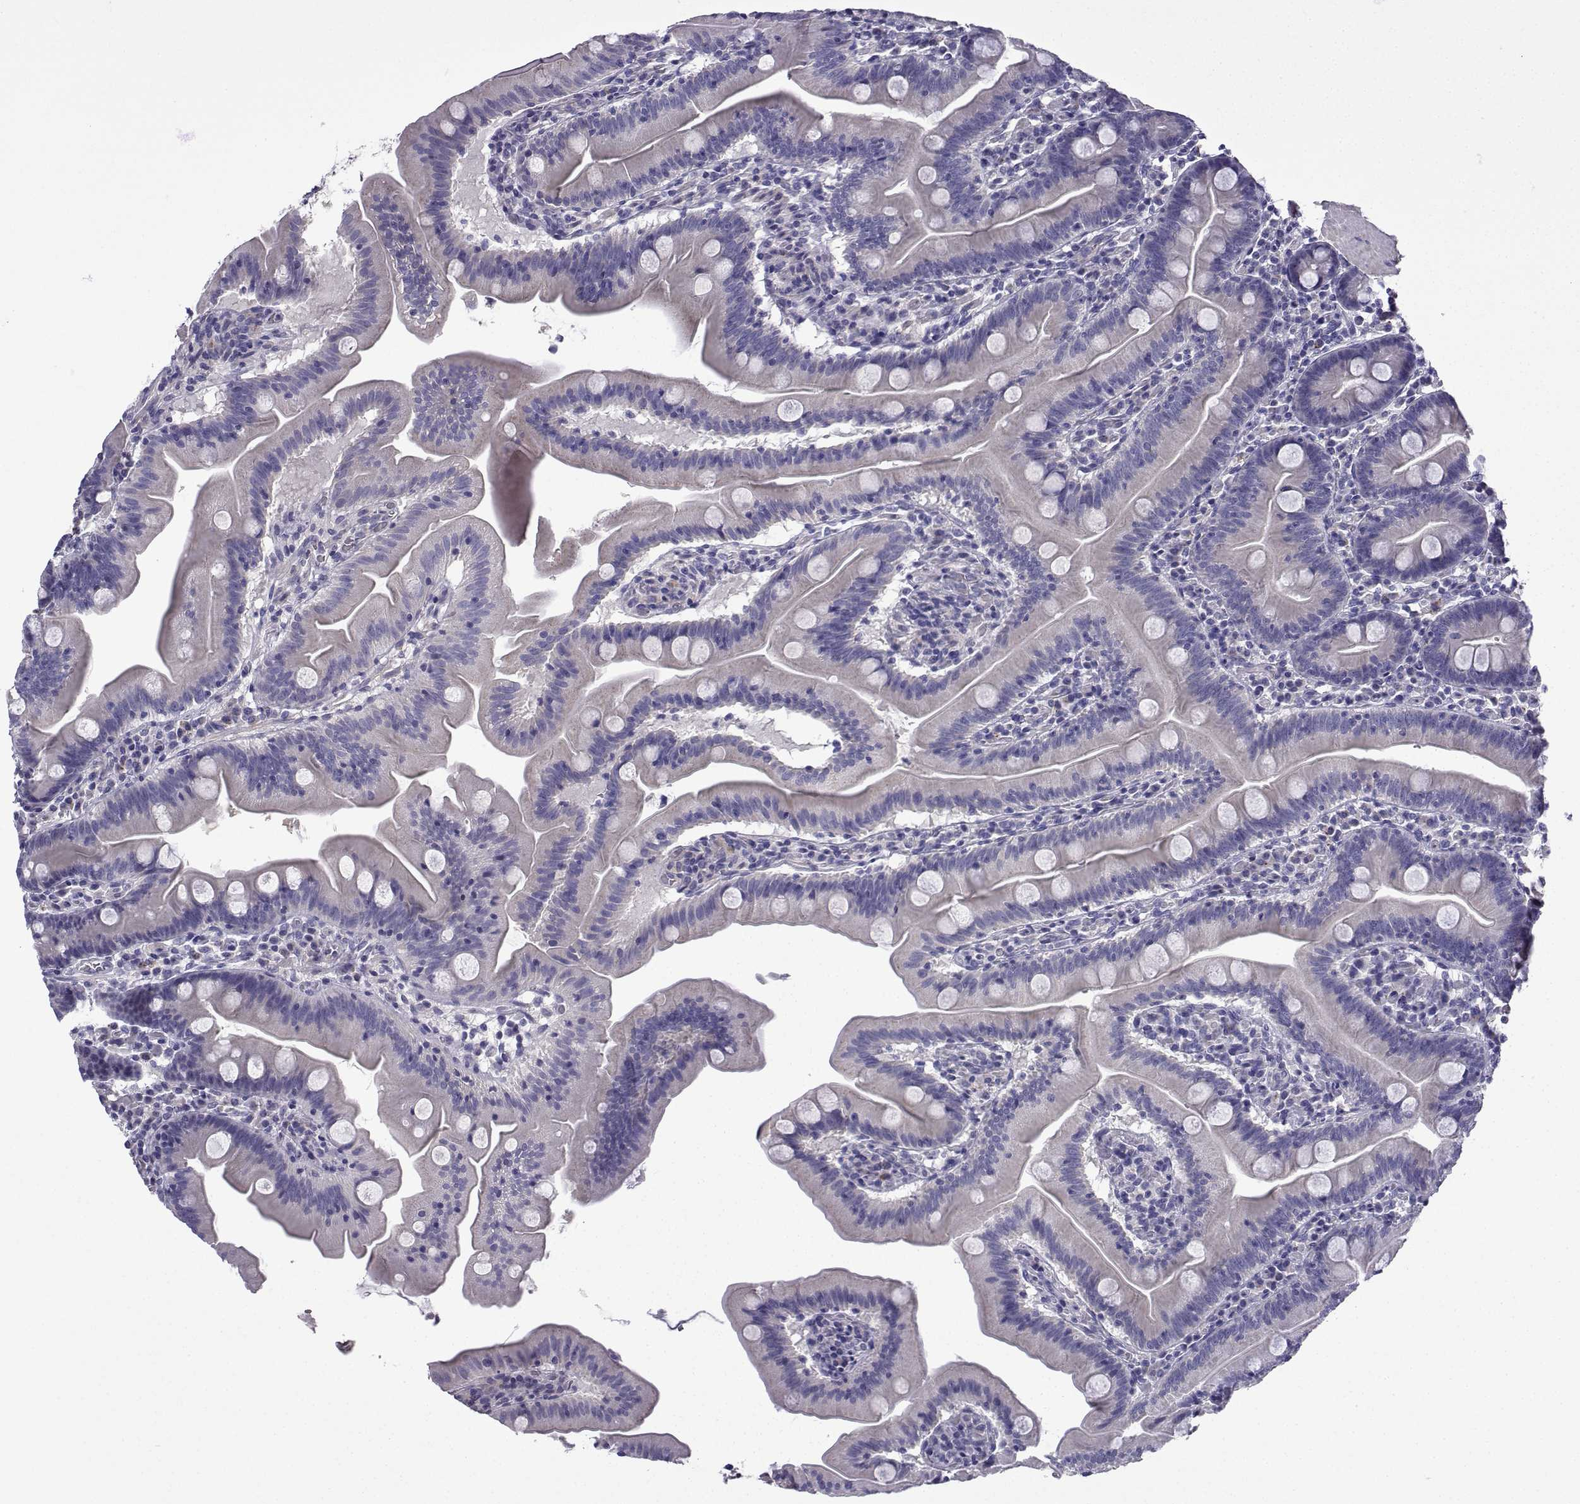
{"staining": {"intensity": "negative", "quantity": "none", "location": "none"}, "tissue": "small intestine", "cell_type": "Glandular cells", "image_type": "normal", "snomed": [{"axis": "morphology", "description": "Normal tissue, NOS"}, {"axis": "topography", "description": "Small intestine"}], "caption": "Small intestine stained for a protein using immunohistochemistry (IHC) demonstrates no expression glandular cells.", "gene": "SPACA7", "patient": {"sex": "male", "age": 37}}